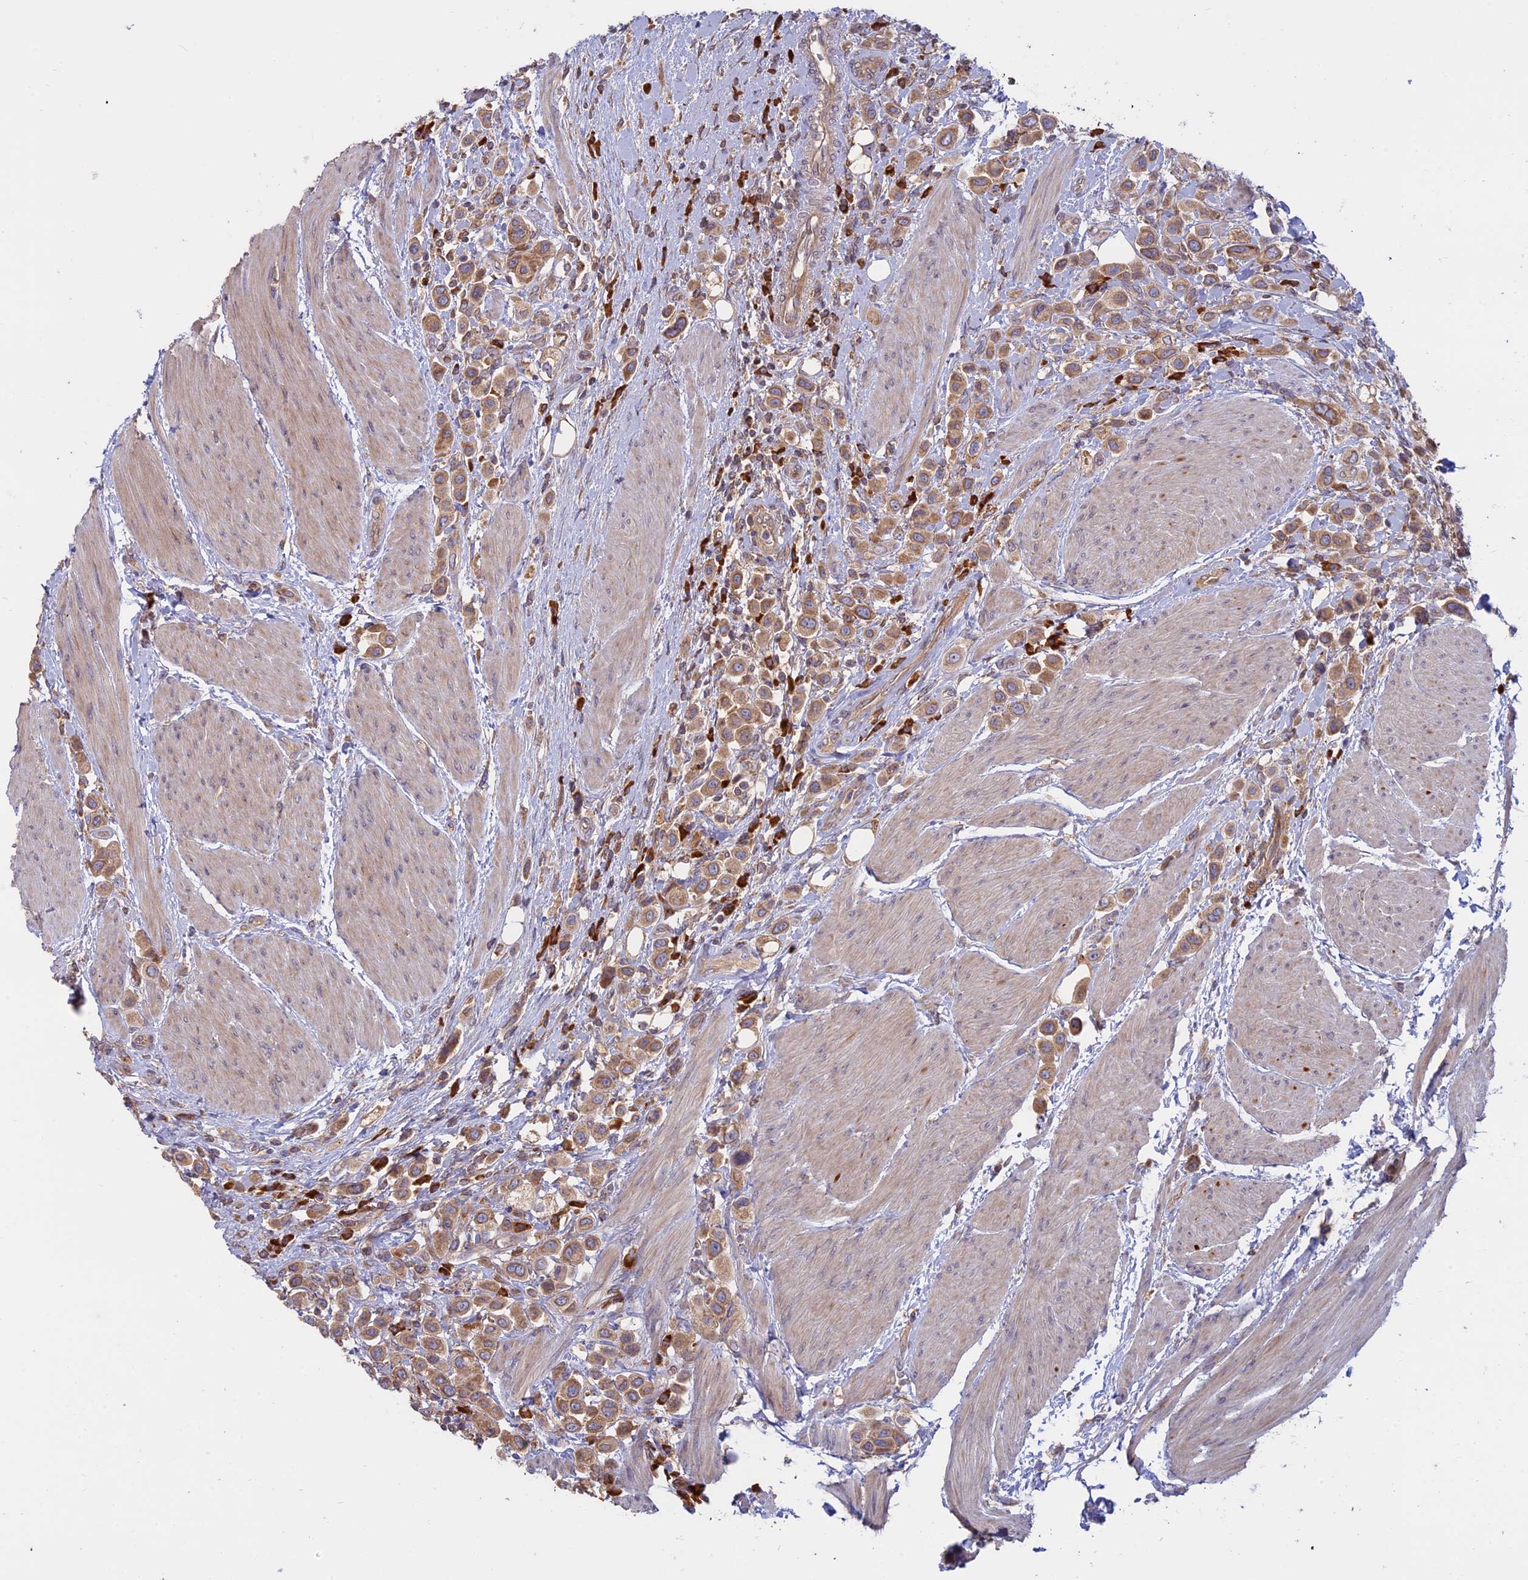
{"staining": {"intensity": "moderate", "quantity": ">75%", "location": "cytoplasmic/membranous"}, "tissue": "urothelial cancer", "cell_type": "Tumor cells", "image_type": "cancer", "snomed": [{"axis": "morphology", "description": "Urothelial carcinoma, High grade"}, {"axis": "topography", "description": "Urinary bladder"}], "caption": "Urothelial cancer tissue shows moderate cytoplasmic/membranous staining in about >75% of tumor cells The protein is shown in brown color, while the nuclei are stained blue.", "gene": "TMEM208", "patient": {"sex": "male", "age": 50}}